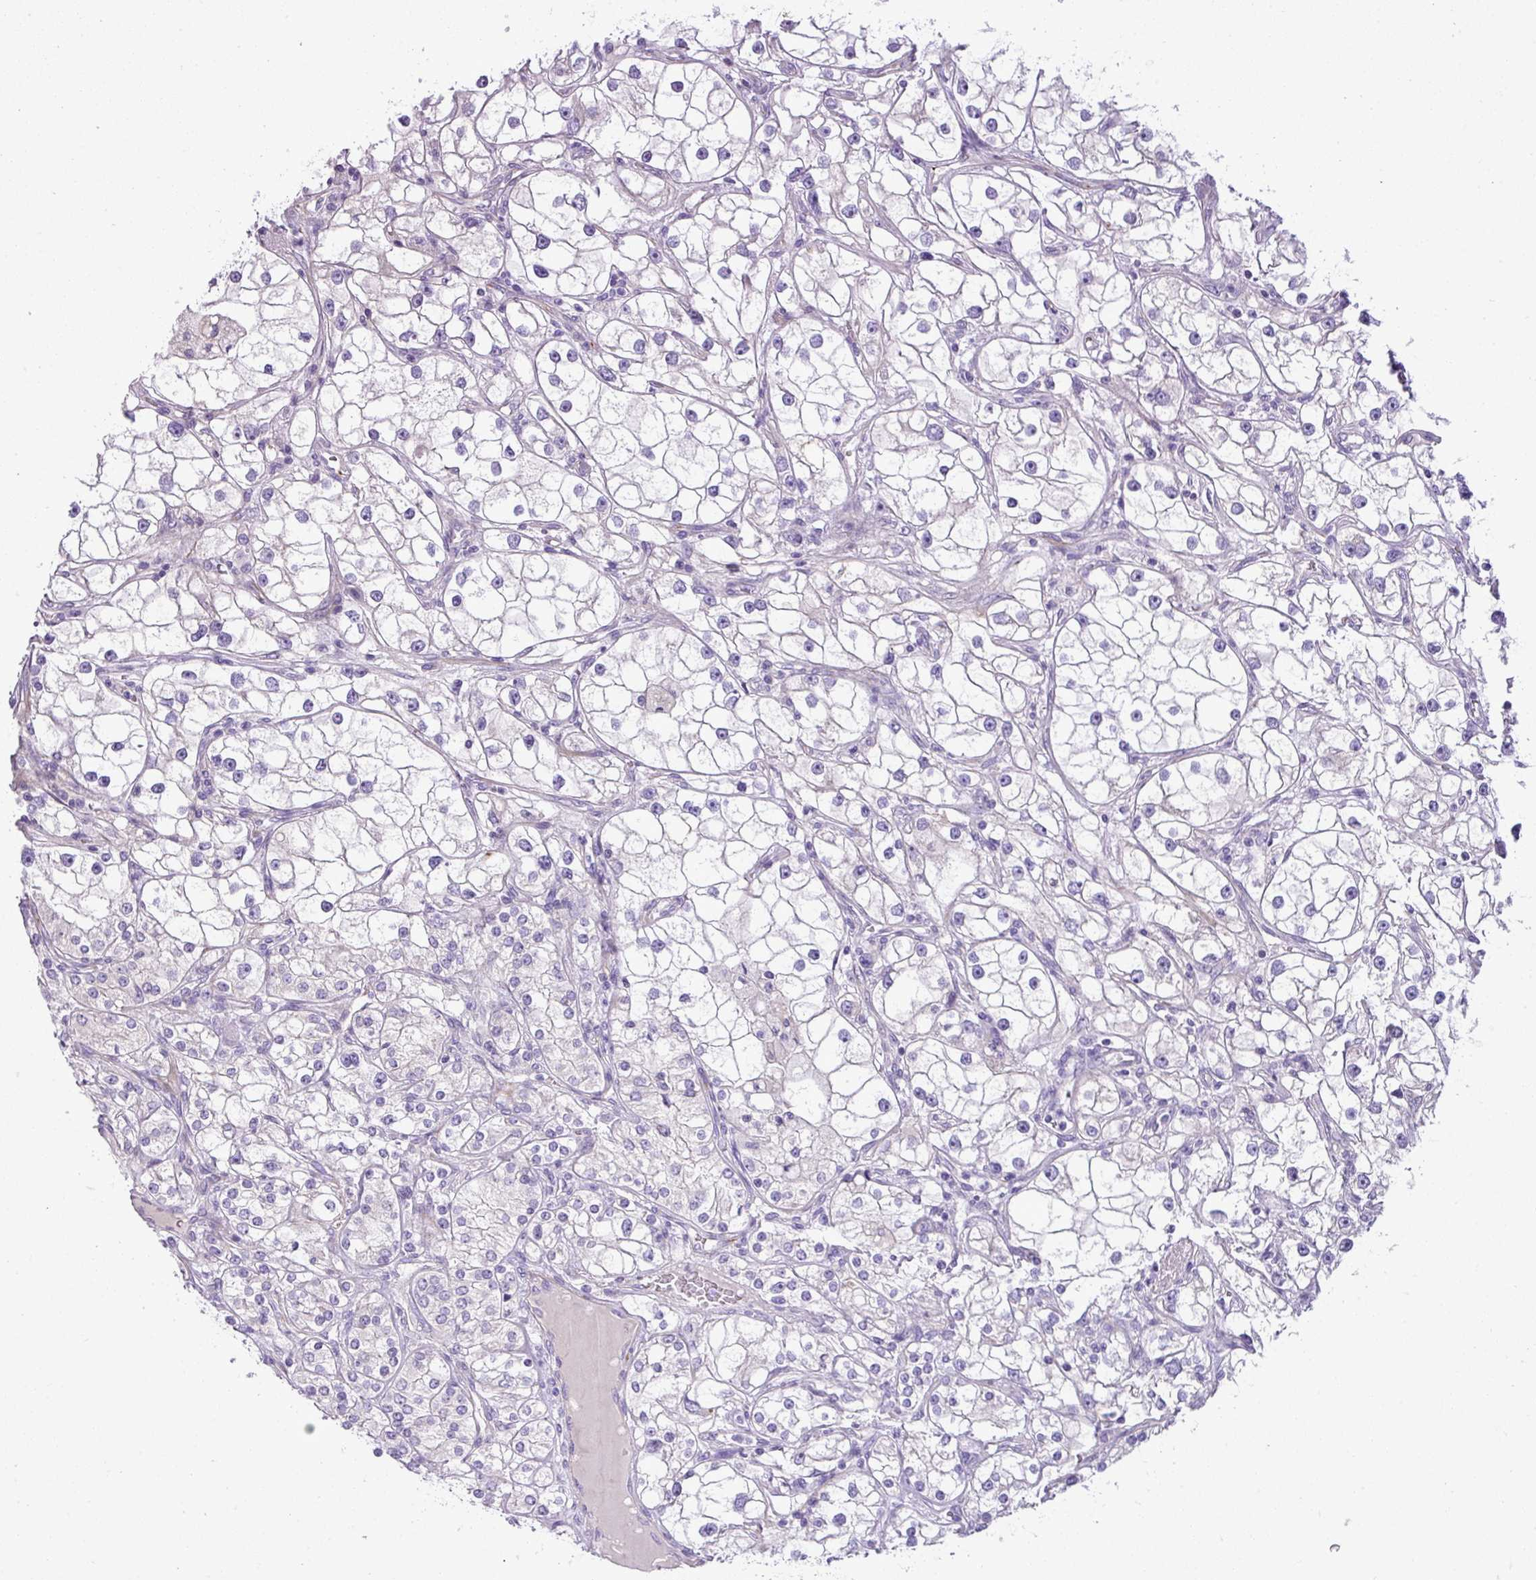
{"staining": {"intensity": "negative", "quantity": "none", "location": "none"}, "tissue": "renal cancer", "cell_type": "Tumor cells", "image_type": "cancer", "snomed": [{"axis": "morphology", "description": "Adenocarcinoma, NOS"}, {"axis": "topography", "description": "Kidney"}], "caption": "There is no significant staining in tumor cells of renal cancer.", "gene": "ENSG00000273748", "patient": {"sex": "male", "age": 77}}